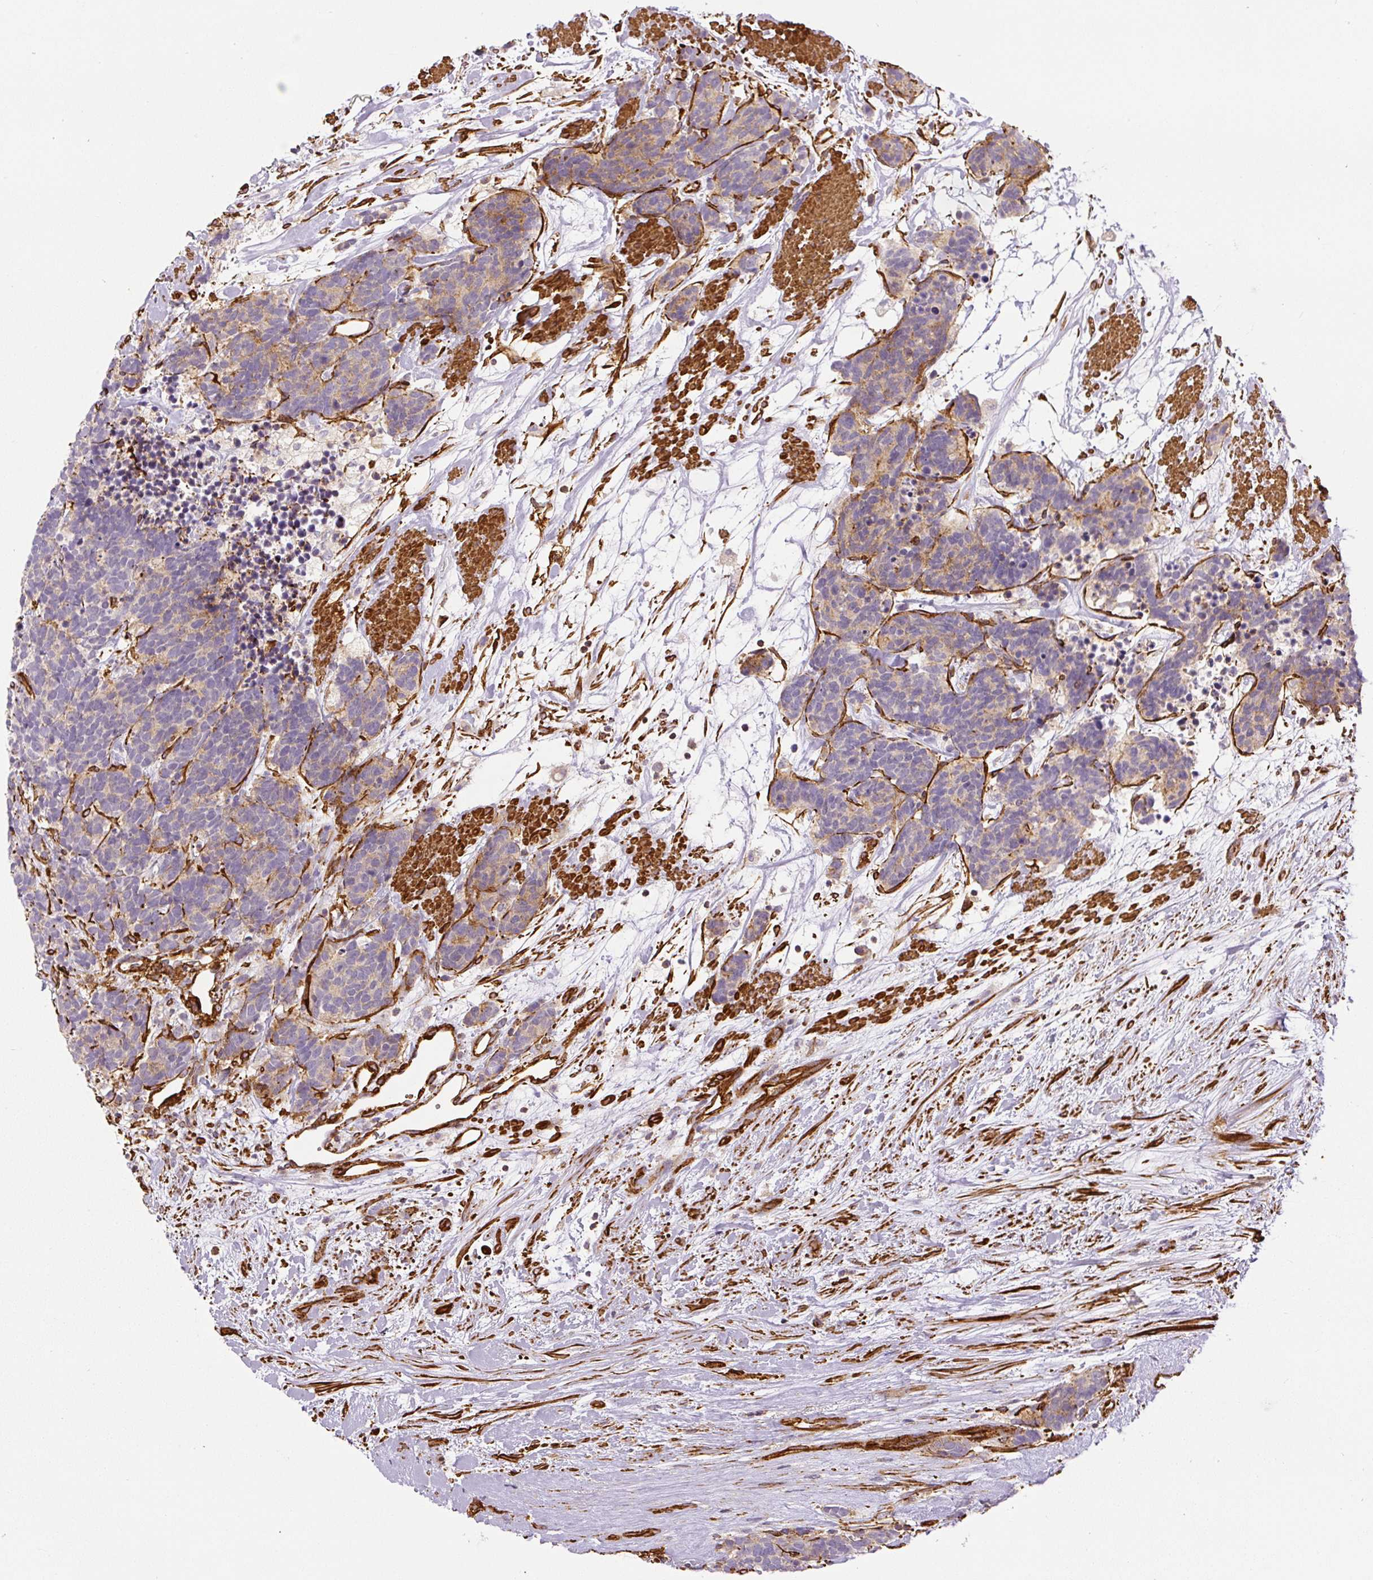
{"staining": {"intensity": "negative", "quantity": "none", "location": "none"}, "tissue": "carcinoid", "cell_type": "Tumor cells", "image_type": "cancer", "snomed": [{"axis": "morphology", "description": "Carcinoma, NOS"}, {"axis": "morphology", "description": "Carcinoid, malignant, NOS"}, {"axis": "topography", "description": "Prostate"}], "caption": "Immunohistochemistry (IHC) of human carcinoid demonstrates no positivity in tumor cells. (Stains: DAB immunohistochemistry (IHC) with hematoxylin counter stain, Microscopy: brightfield microscopy at high magnification).", "gene": "MYL12A", "patient": {"sex": "male", "age": 57}}